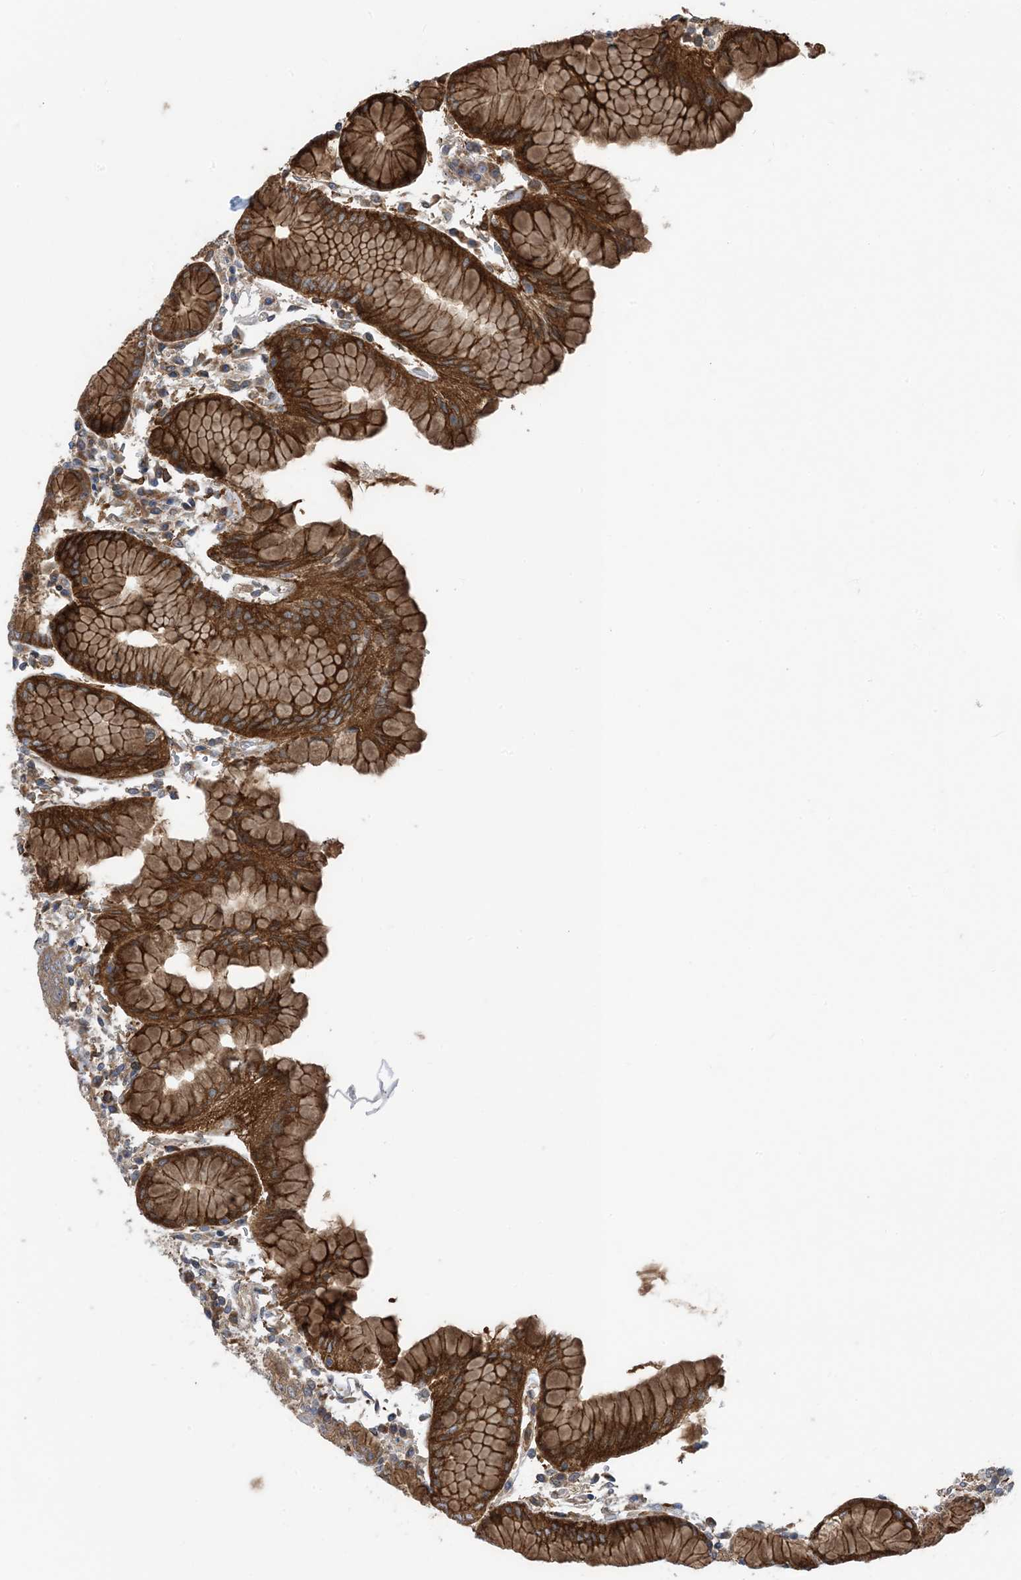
{"staining": {"intensity": "moderate", "quantity": ">75%", "location": "cytoplasmic/membranous"}, "tissue": "stomach", "cell_type": "Glandular cells", "image_type": "normal", "snomed": [{"axis": "morphology", "description": "Normal tissue, NOS"}, {"axis": "topography", "description": "Stomach"}, {"axis": "topography", "description": "Stomach, lower"}], "caption": "High-magnification brightfield microscopy of normal stomach stained with DAB (3,3'-diaminobenzidine) (brown) and counterstained with hematoxylin (blue). glandular cells exhibit moderate cytoplasmic/membranous staining is seen in approximately>75% of cells. (DAB (3,3'-diaminobenzidine) IHC with brightfield microscopy, high magnification).", "gene": "HS1BP3", "patient": {"sex": "female", "age": 56}}